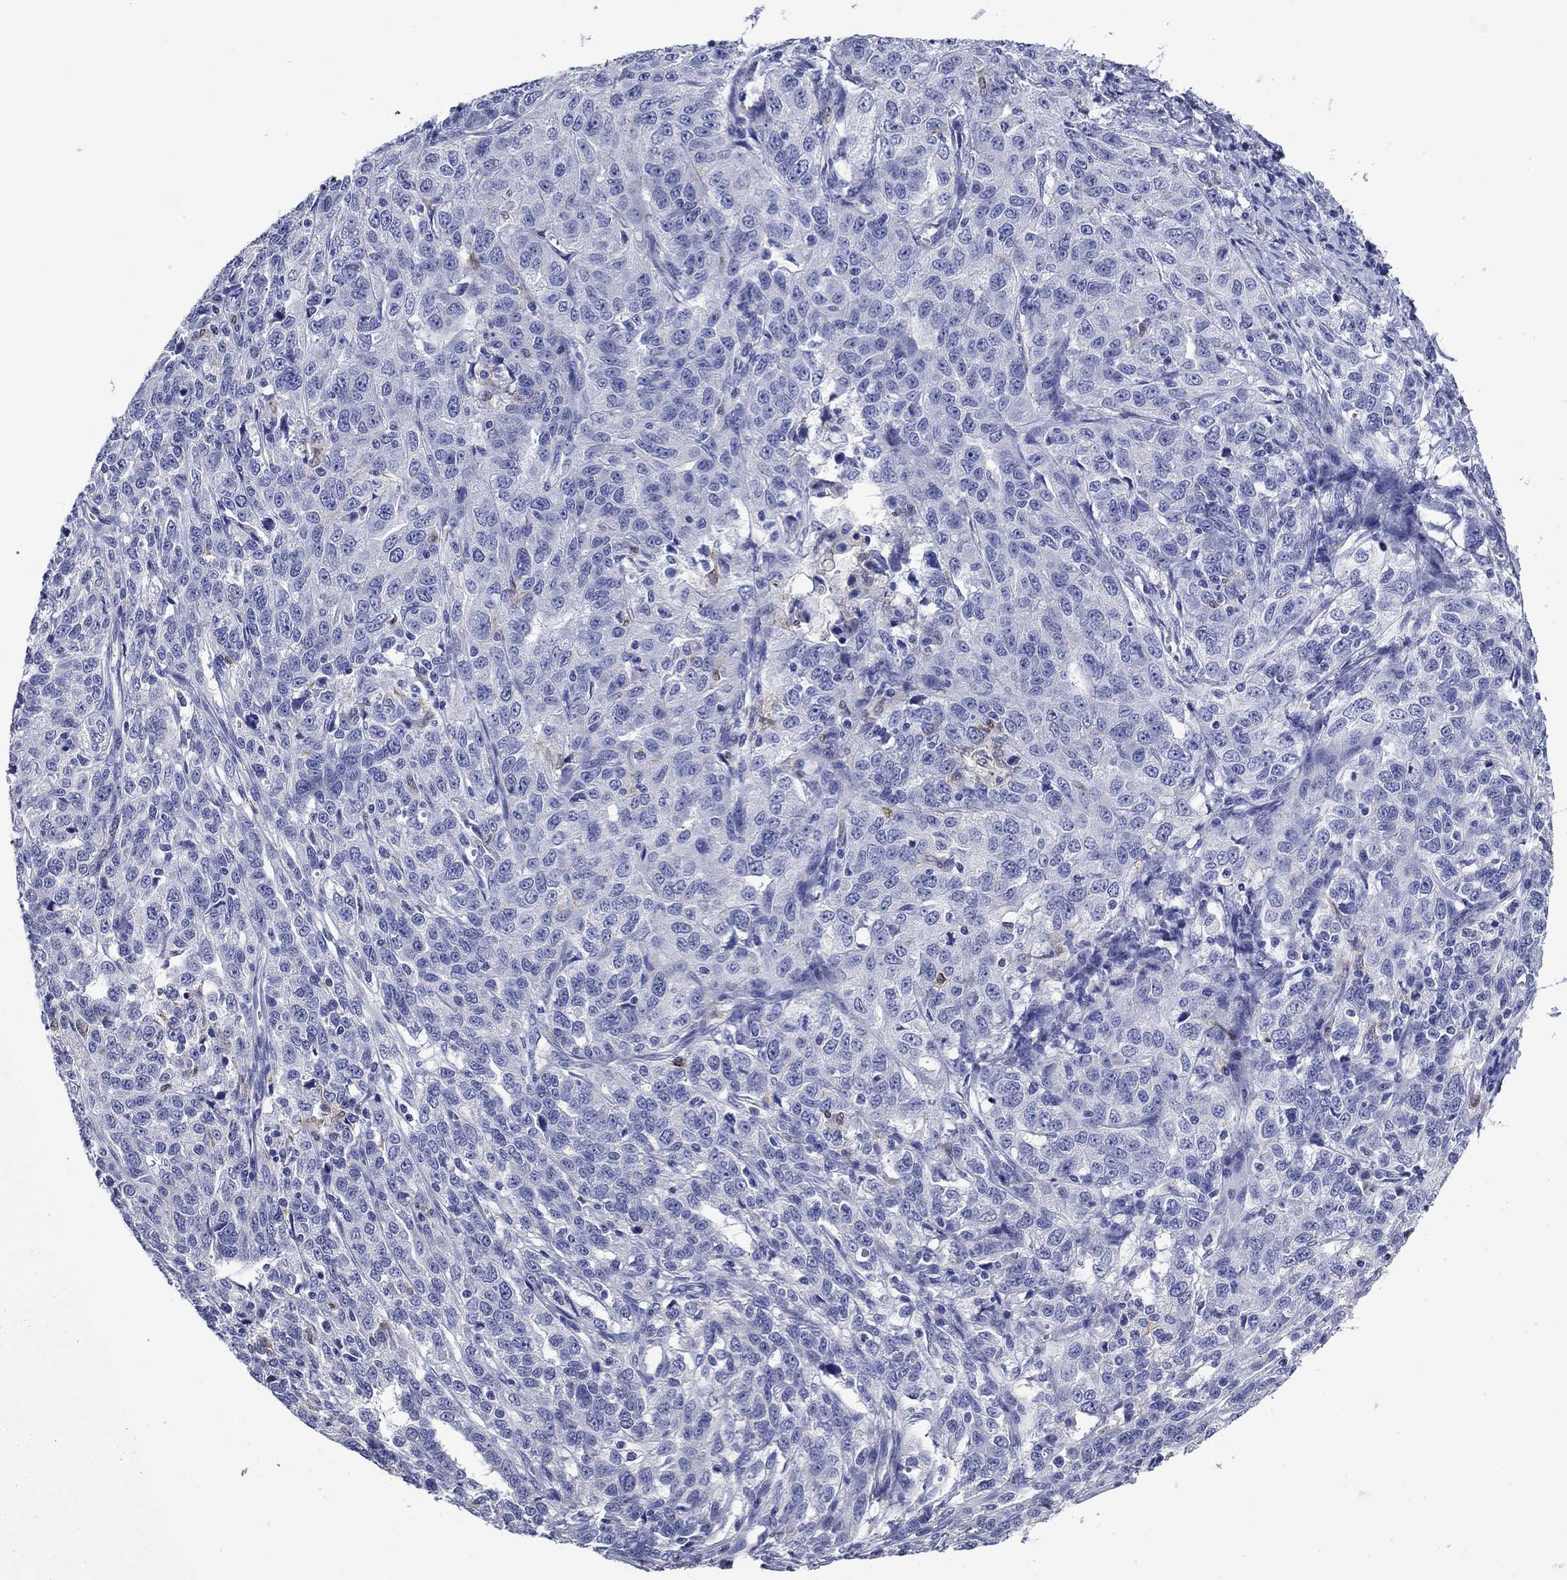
{"staining": {"intensity": "negative", "quantity": "none", "location": "none"}, "tissue": "ovarian cancer", "cell_type": "Tumor cells", "image_type": "cancer", "snomed": [{"axis": "morphology", "description": "Cystadenocarcinoma, serous, NOS"}, {"axis": "topography", "description": "Ovary"}], "caption": "DAB immunohistochemical staining of ovarian cancer shows no significant positivity in tumor cells.", "gene": "TFR2", "patient": {"sex": "female", "age": 71}}